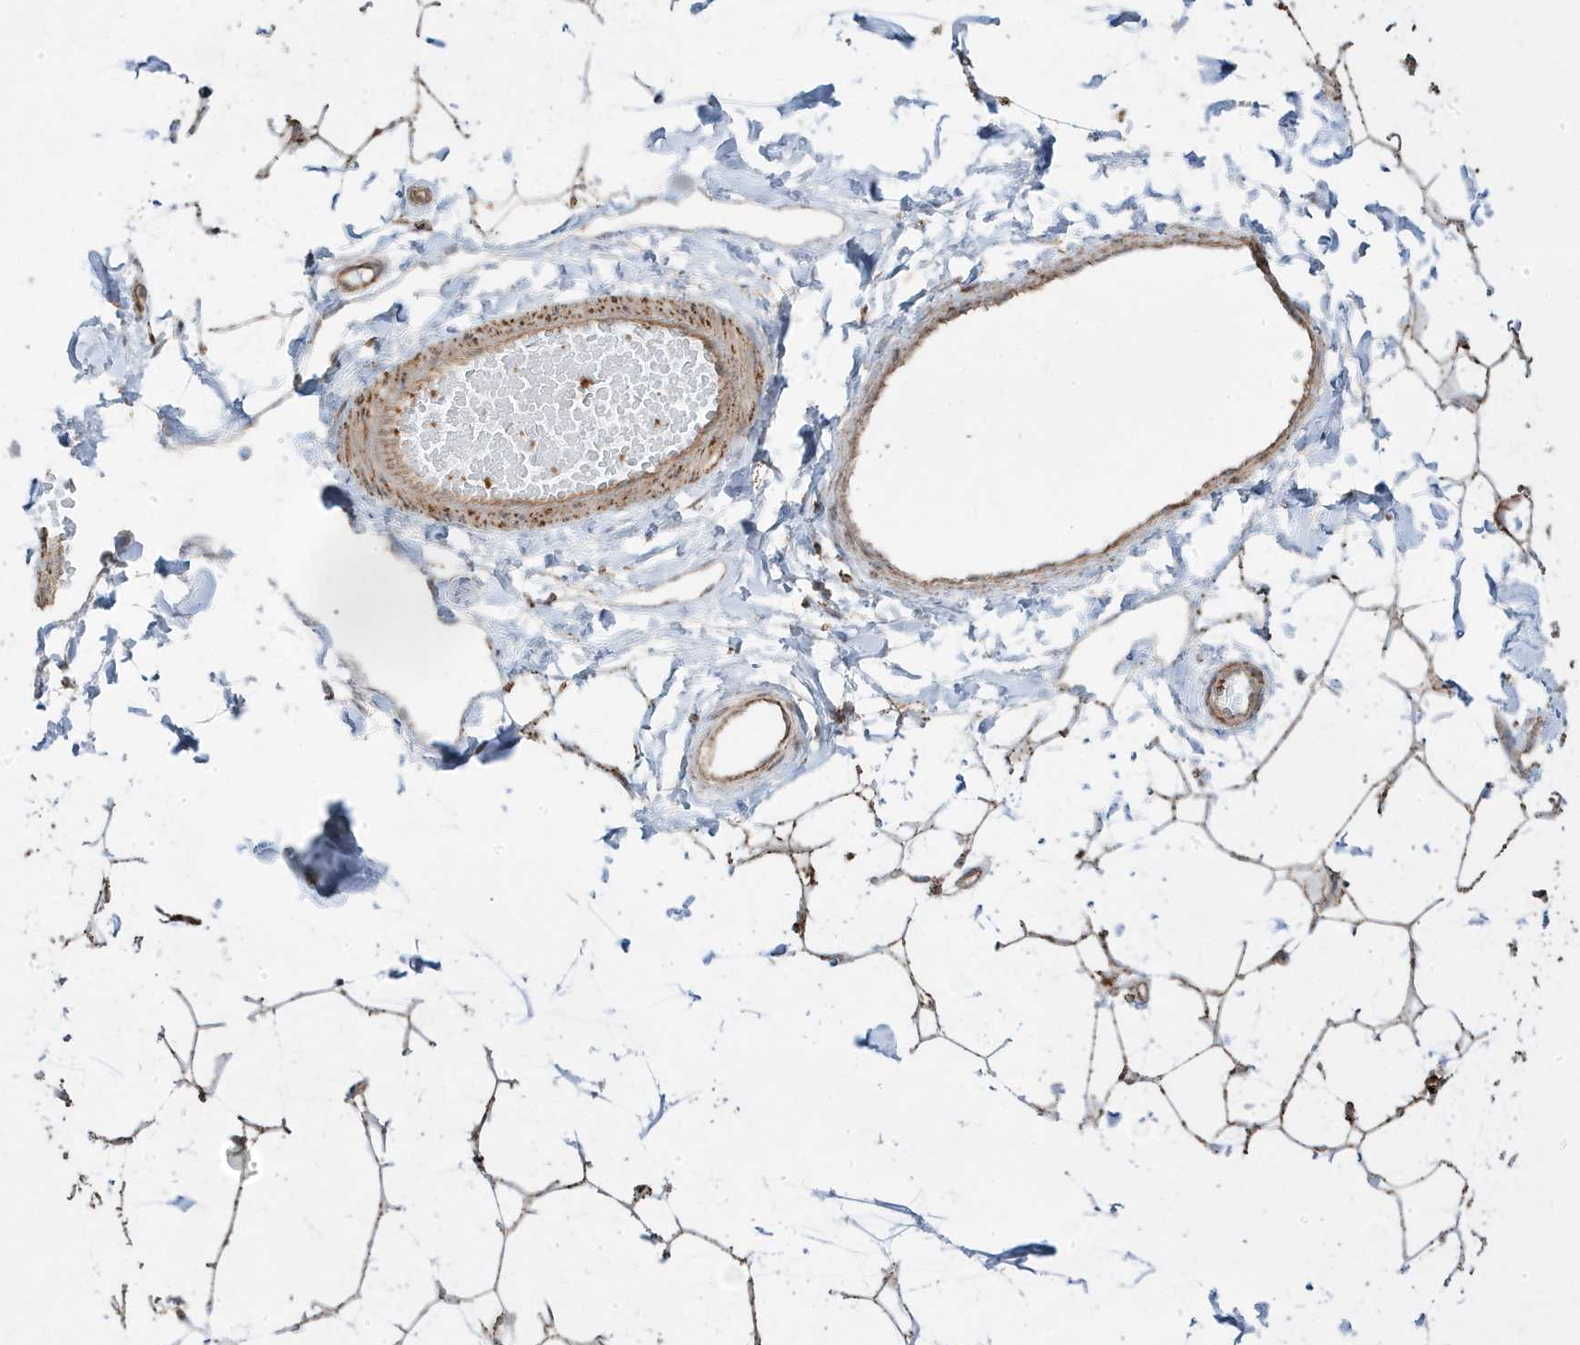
{"staining": {"intensity": "strong", "quantity": ">75%", "location": "cytoplasmic/membranous"}, "tissue": "breast", "cell_type": "Adipocytes", "image_type": "normal", "snomed": [{"axis": "morphology", "description": "Normal tissue, NOS"}, {"axis": "topography", "description": "Breast"}], "caption": "A photomicrograph of human breast stained for a protein reveals strong cytoplasmic/membranous brown staining in adipocytes. The protein is shown in brown color, while the nuclei are stained blue.", "gene": "CLUAP1", "patient": {"sex": "female", "age": 26}}